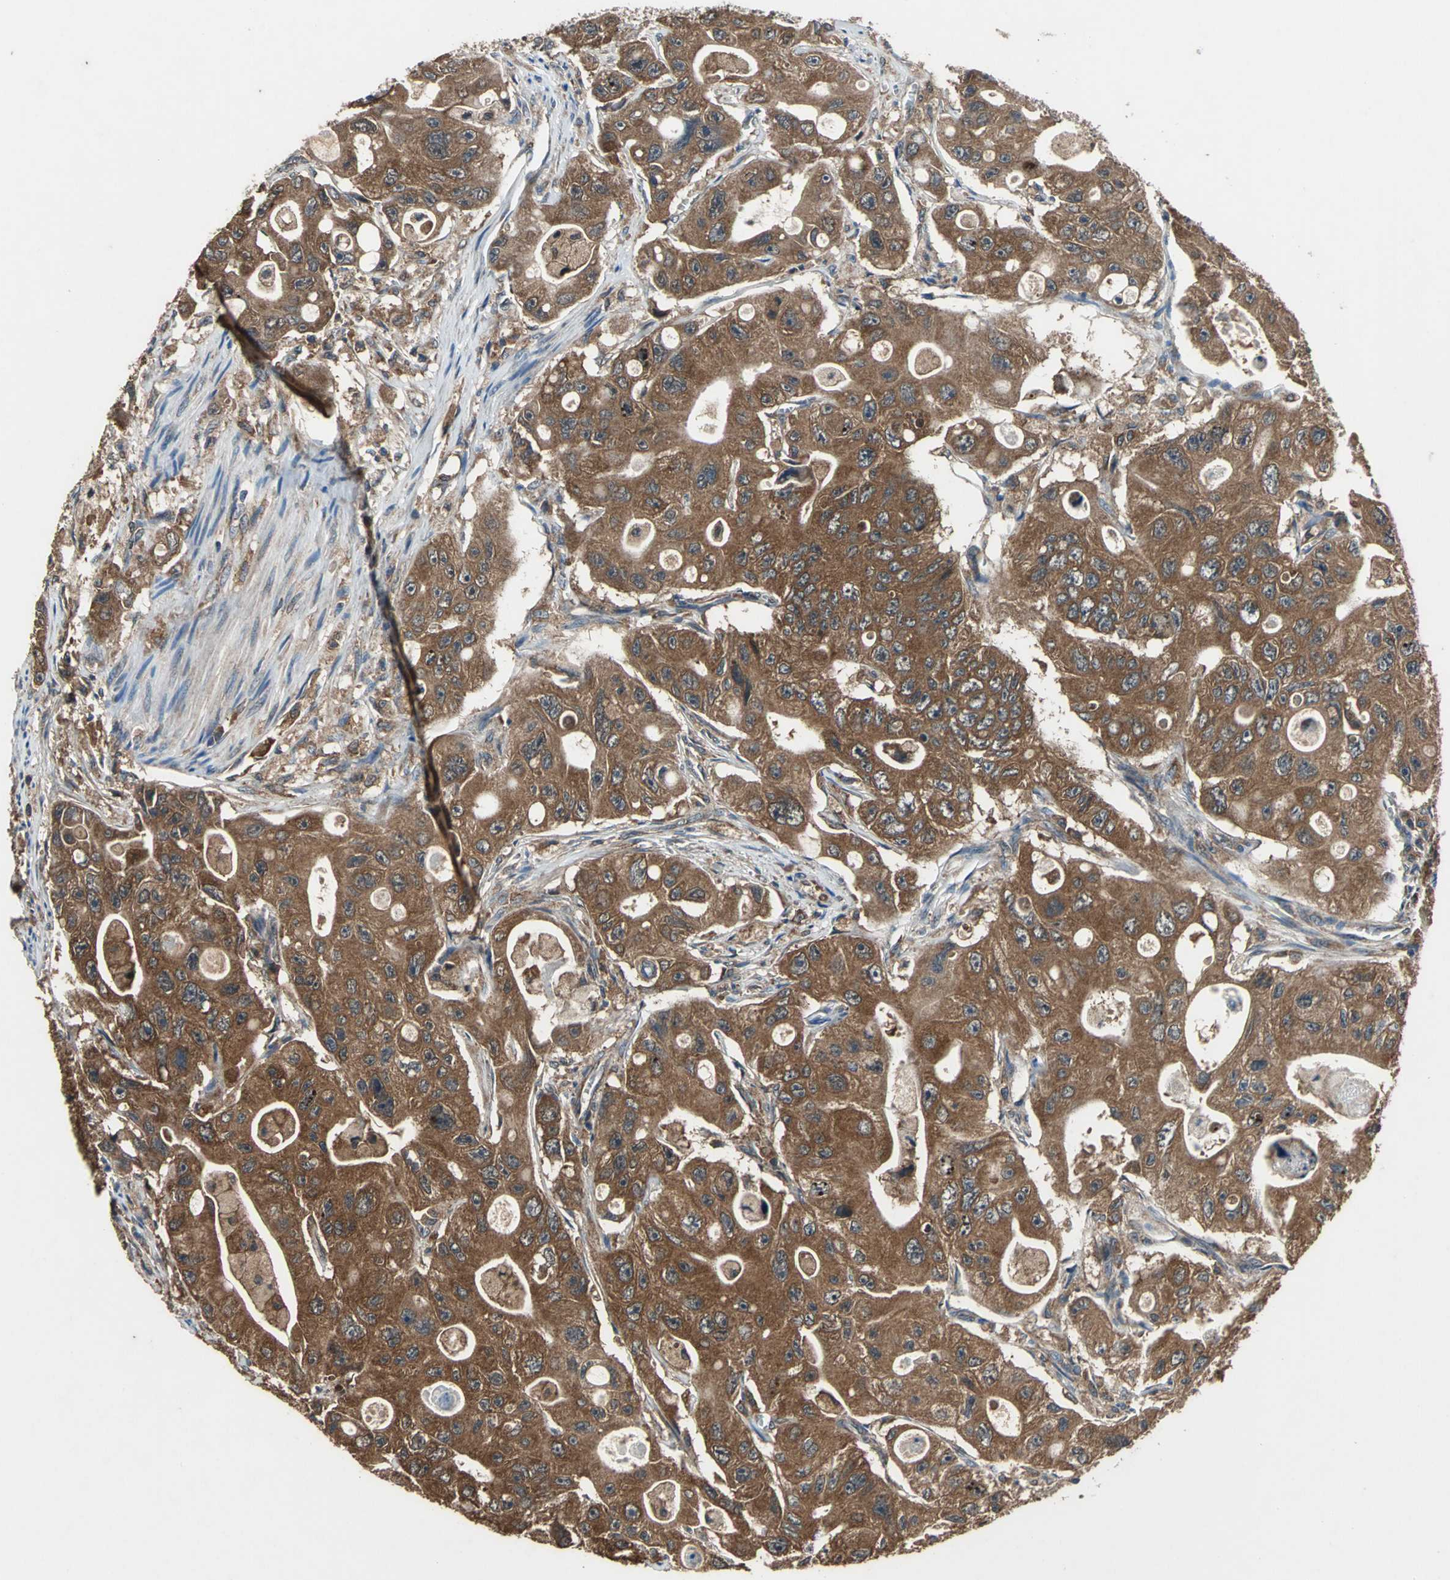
{"staining": {"intensity": "strong", "quantity": ">75%", "location": "cytoplasmic/membranous"}, "tissue": "colorectal cancer", "cell_type": "Tumor cells", "image_type": "cancer", "snomed": [{"axis": "morphology", "description": "Adenocarcinoma, NOS"}, {"axis": "topography", "description": "Colon"}], "caption": "A histopathology image of human colorectal cancer (adenocarcinoma) stained for a protein exhibits strong cytoplasmic/membranous brown staining in tumor cells.", "gene": "ZNF608", "patient": {"sex": "female", "age": 46}}